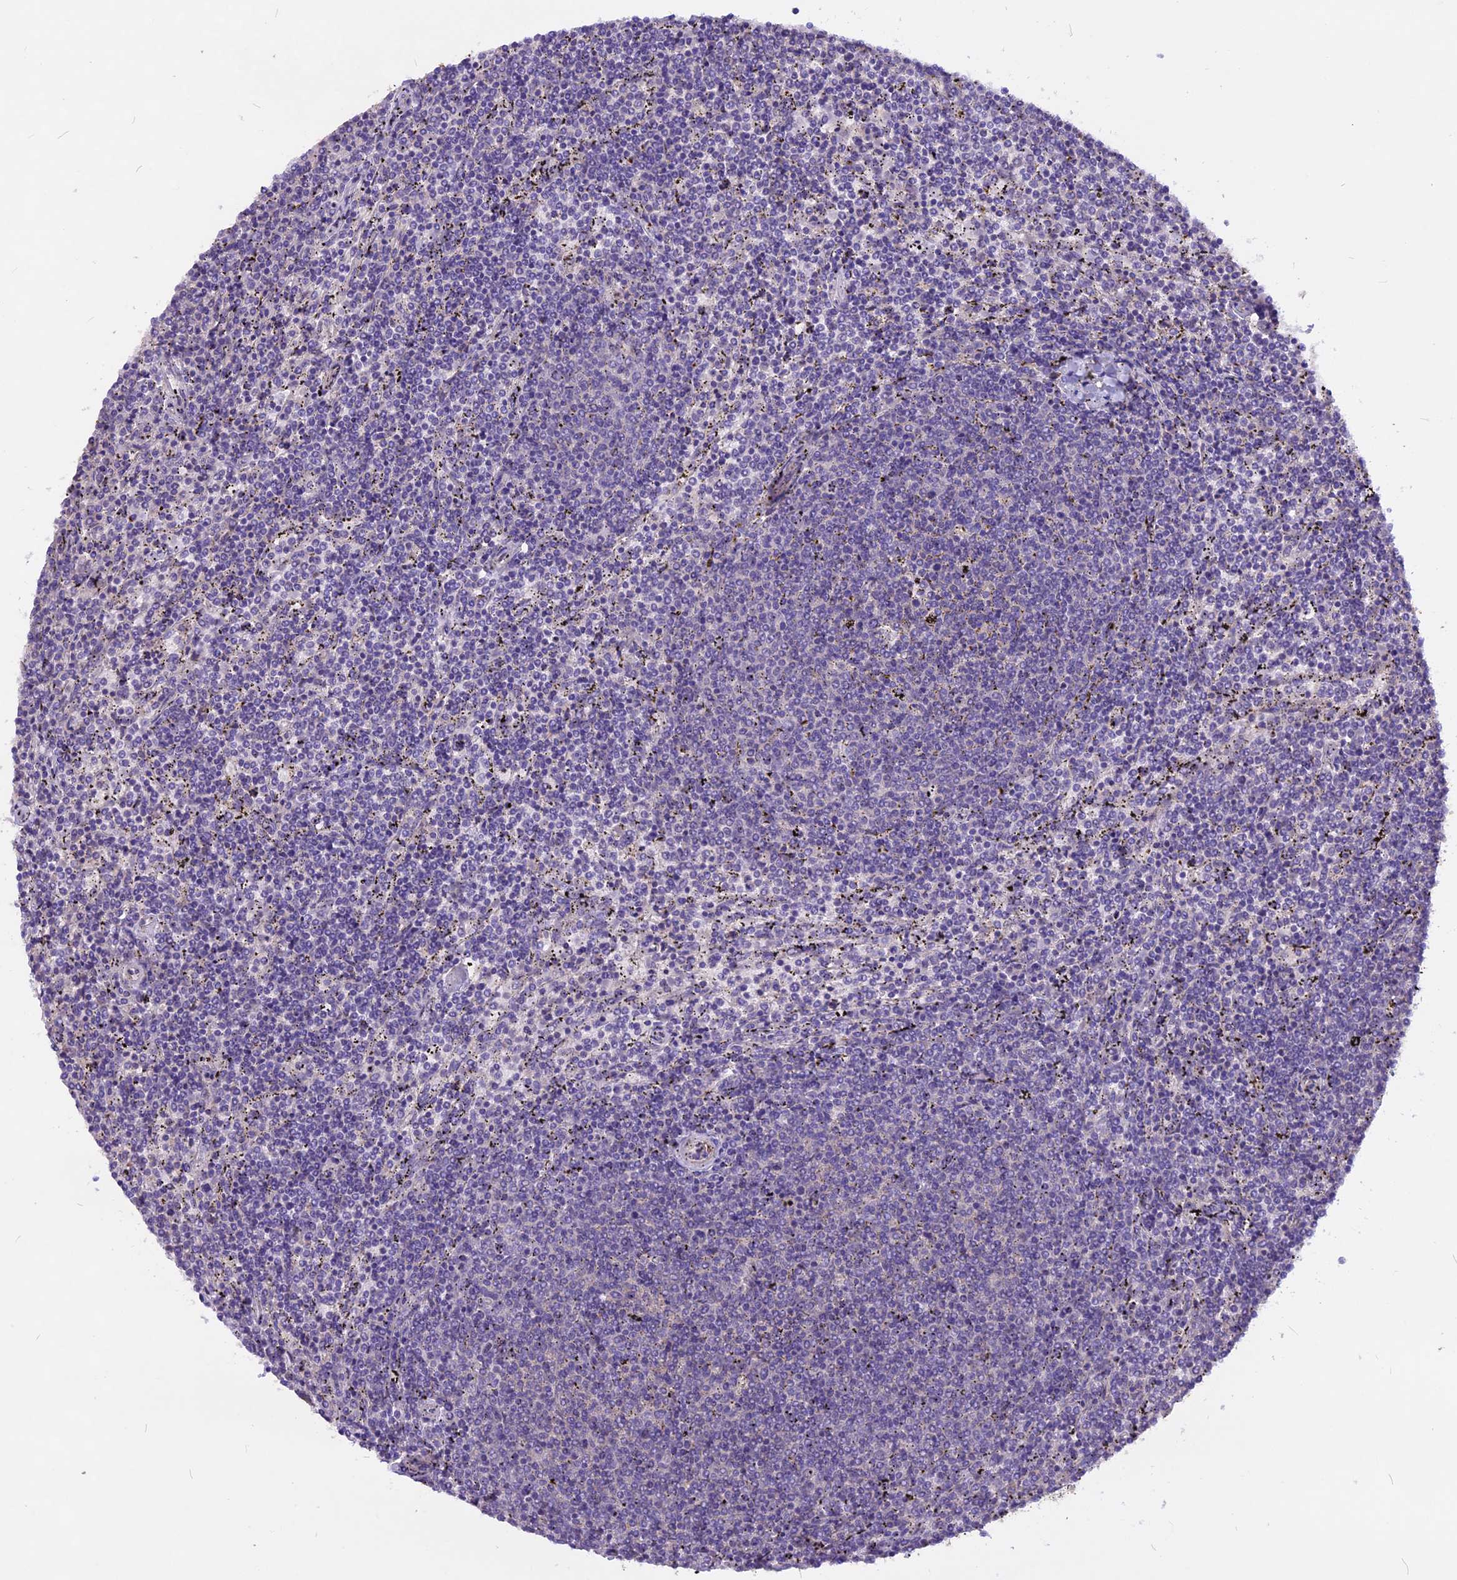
{"staining": {"intensity": "negative", "quantity": "none", "location": "none"}, "tissue": "lymphoma", "cell_type": "Tumor cells", "image_type": "cancer", "snomed": [{"axis": "morphology", "description": "Malignant lymphoma, non-Hodgkin's type, Low grade"}, {"axis": "topography", "description": "Spleen"}], "caption": "A micrograph of human malignant lymphoma, non-Hodgkin's type (low-grade) is negative for staining in tumor cells.", "gene": "ANO3", "patient": {"sex": "female", "age": 50}}